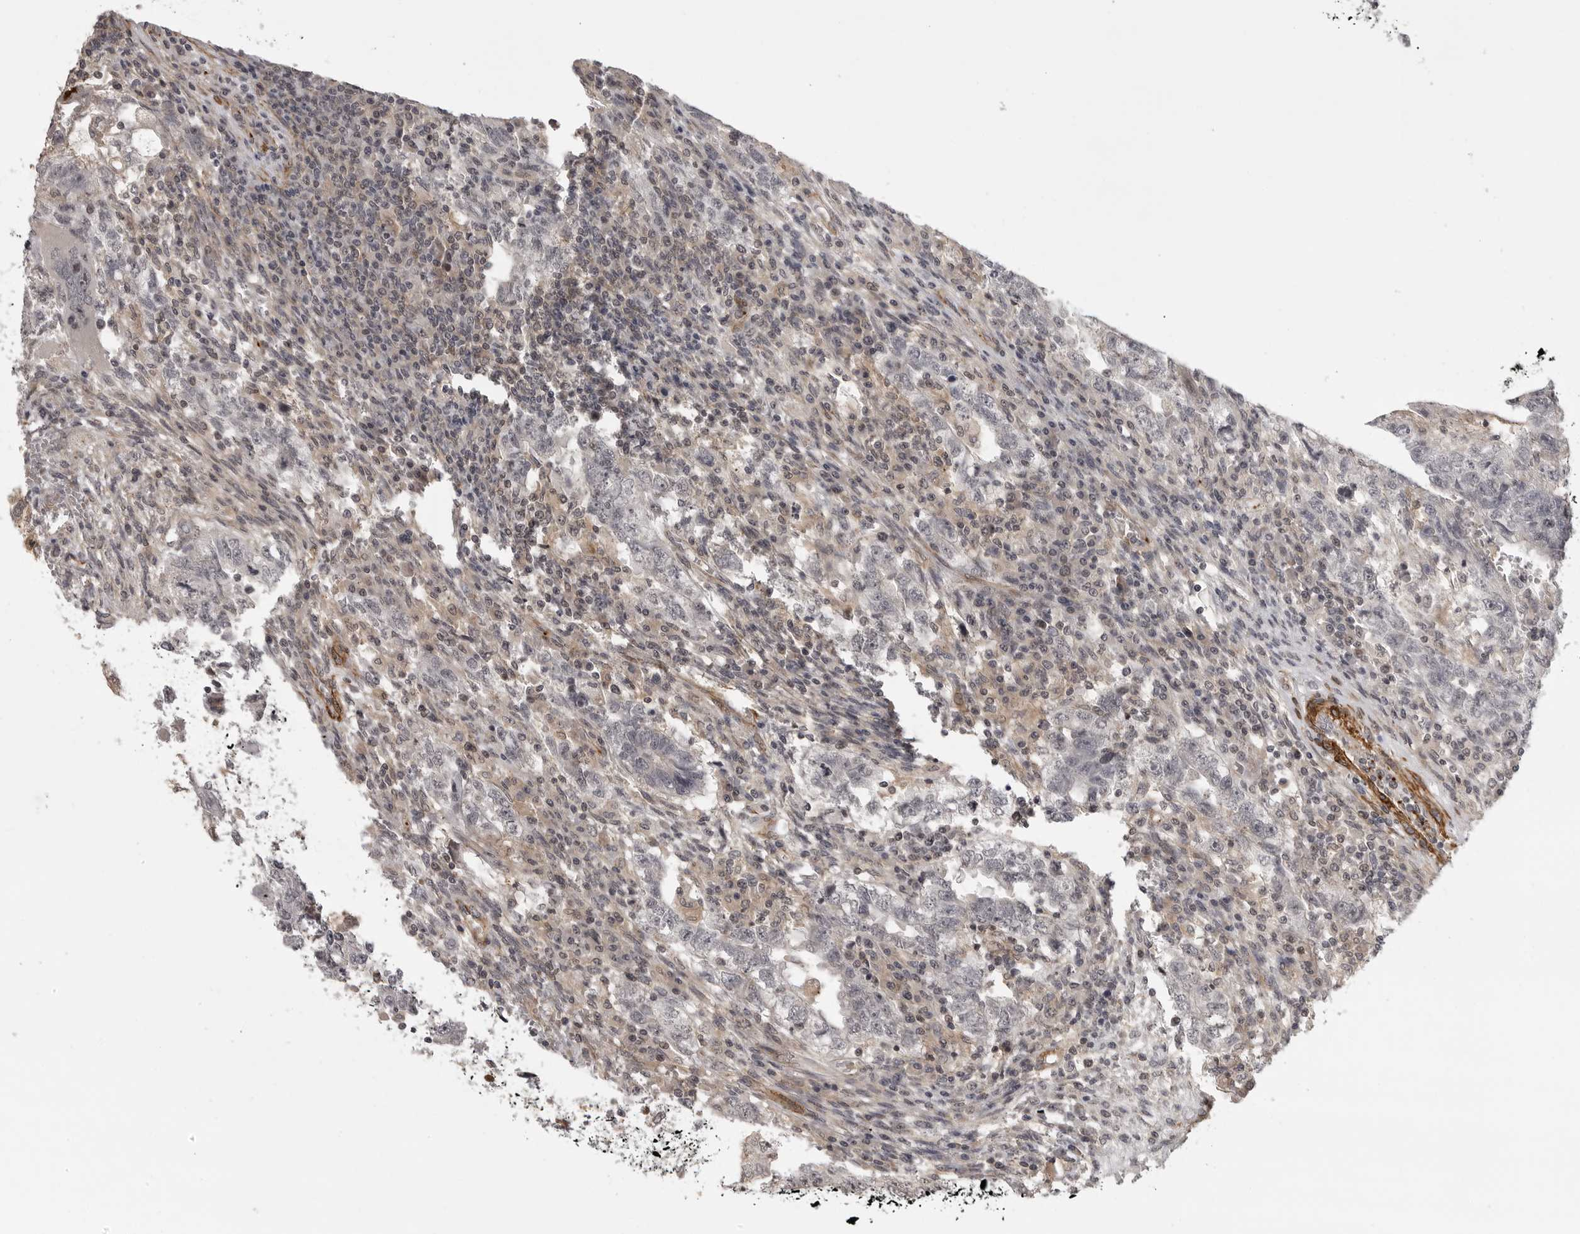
{"staining": {"intensity": "moderate", "quantity": "25%-75%", "location": "nuclear"}, "tissue": "testis cancer", "cell_type": "Tumor cells", "image_type": "cancer", "snomed": [{"axis": "morphology", "description": "Carcinoma, Embryonal, NOS"}, {"axis": "topography", "description": "Testis"}], "caption": "Embryonal carcinoma (testis) stained with a brown dye exhibits moderate nuclear positive expression in approximately 25%-75% of tumor cells.", "gene": "TUT4", "patient": {"sex": "male", "age": 36}}